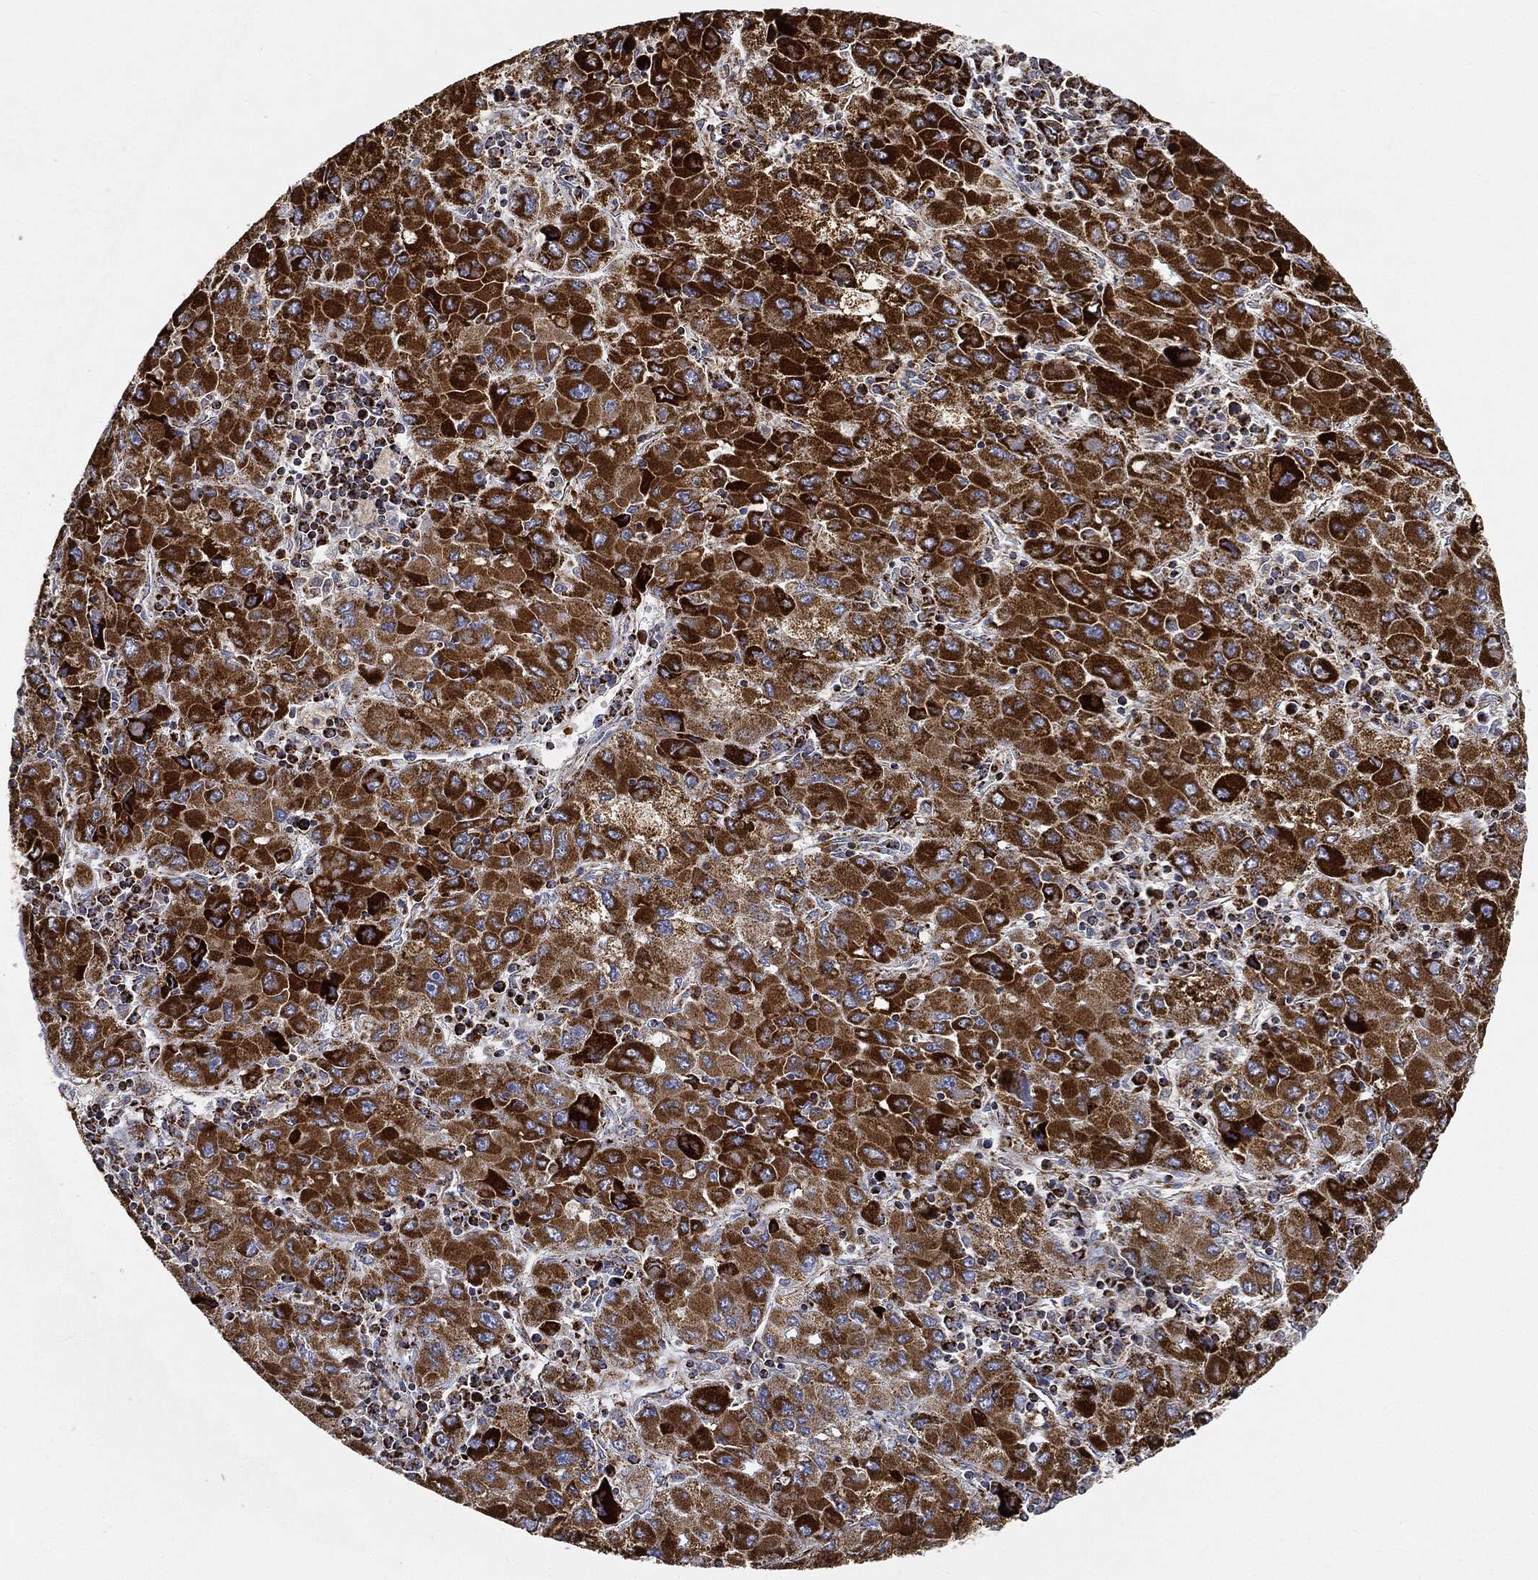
{"staining": {"intensity": "strong", "quantity": ">75%", "location": "cytoplasmic/membranous"}, "tissue": "liver cancer", "cell_type": "Tumor cells", "image_type": "cancer", "snomed": [{"axis": "morphology", "description": "Carcinoma, Hepatocellular, NOS"}, {"axis": "topography", "description": "Liver"}], "caption": "Immunohistochemistry (IHC) image of human liver hepatocellular carcinoma stained for a protein (brown), which displays high levels of strong cytoplasmic/membranous expression in about >75% of tumor cells.", "gene": "CAPN15", "patient": {"sex": "male", "age": 75}}